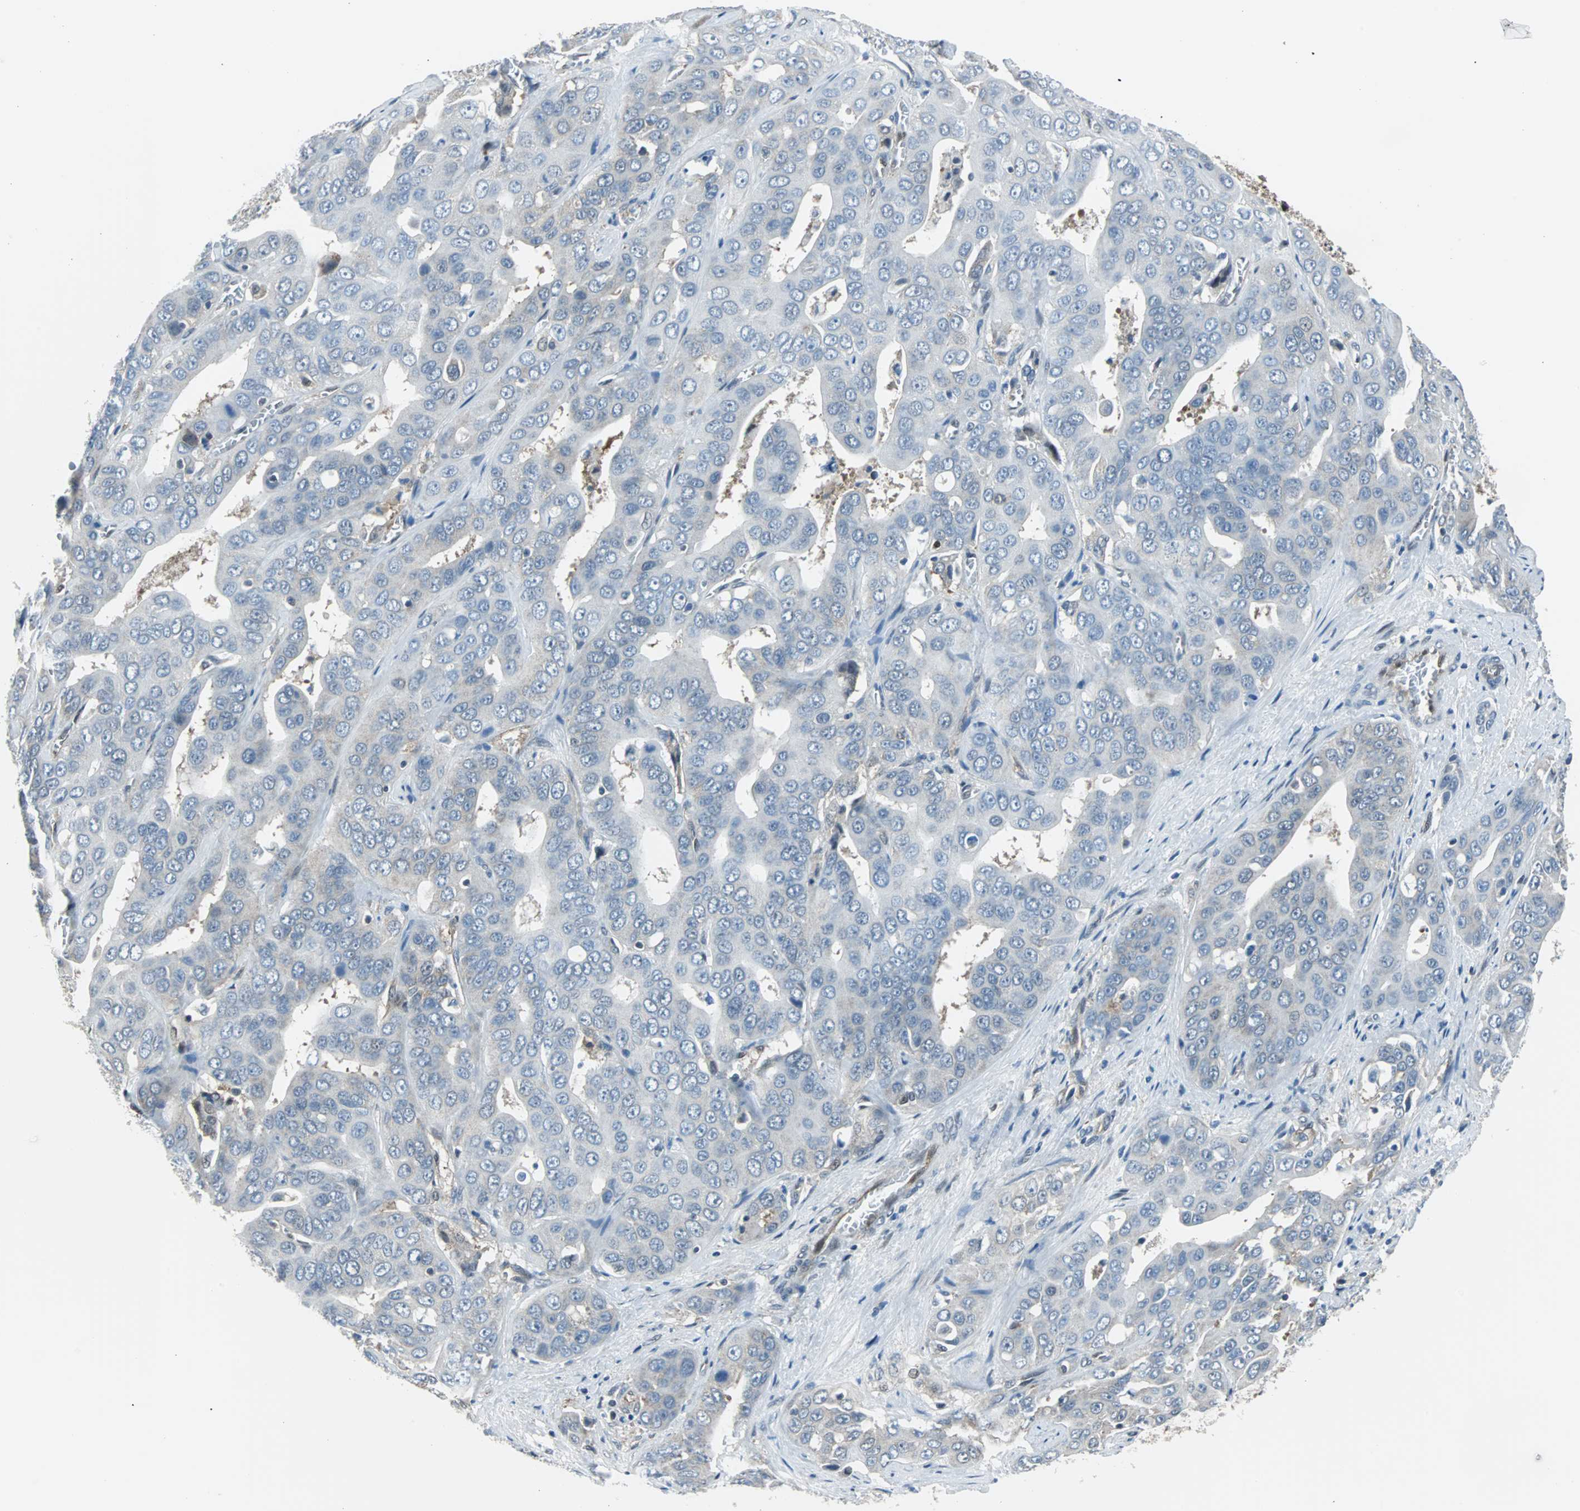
{"staining": {"intensity": "negative", "quantity": "none", "location": "none"}, "tissue": "liver cancer", "cell_type": "Tumor cells", "image_type": "cancer", "snomed": [{"axis": "morphology", "description": "Cholangiocarcinoma"}, {"axis": "topography", "description": "Liver"}], "caption": "Immunohistochemistry (IHC) photomicrograph of liver cancer (cholangiocarcinoma) stained for a protein (brown), which displays no positivity in tumor cells. (DAB (3,3'-diaminobenzidine) immunohistochemistry (IHC) visualized using brightfield microscopy, high magnification).", "gene": "VCP", "patient": {"sex": "female", "age": 52}}